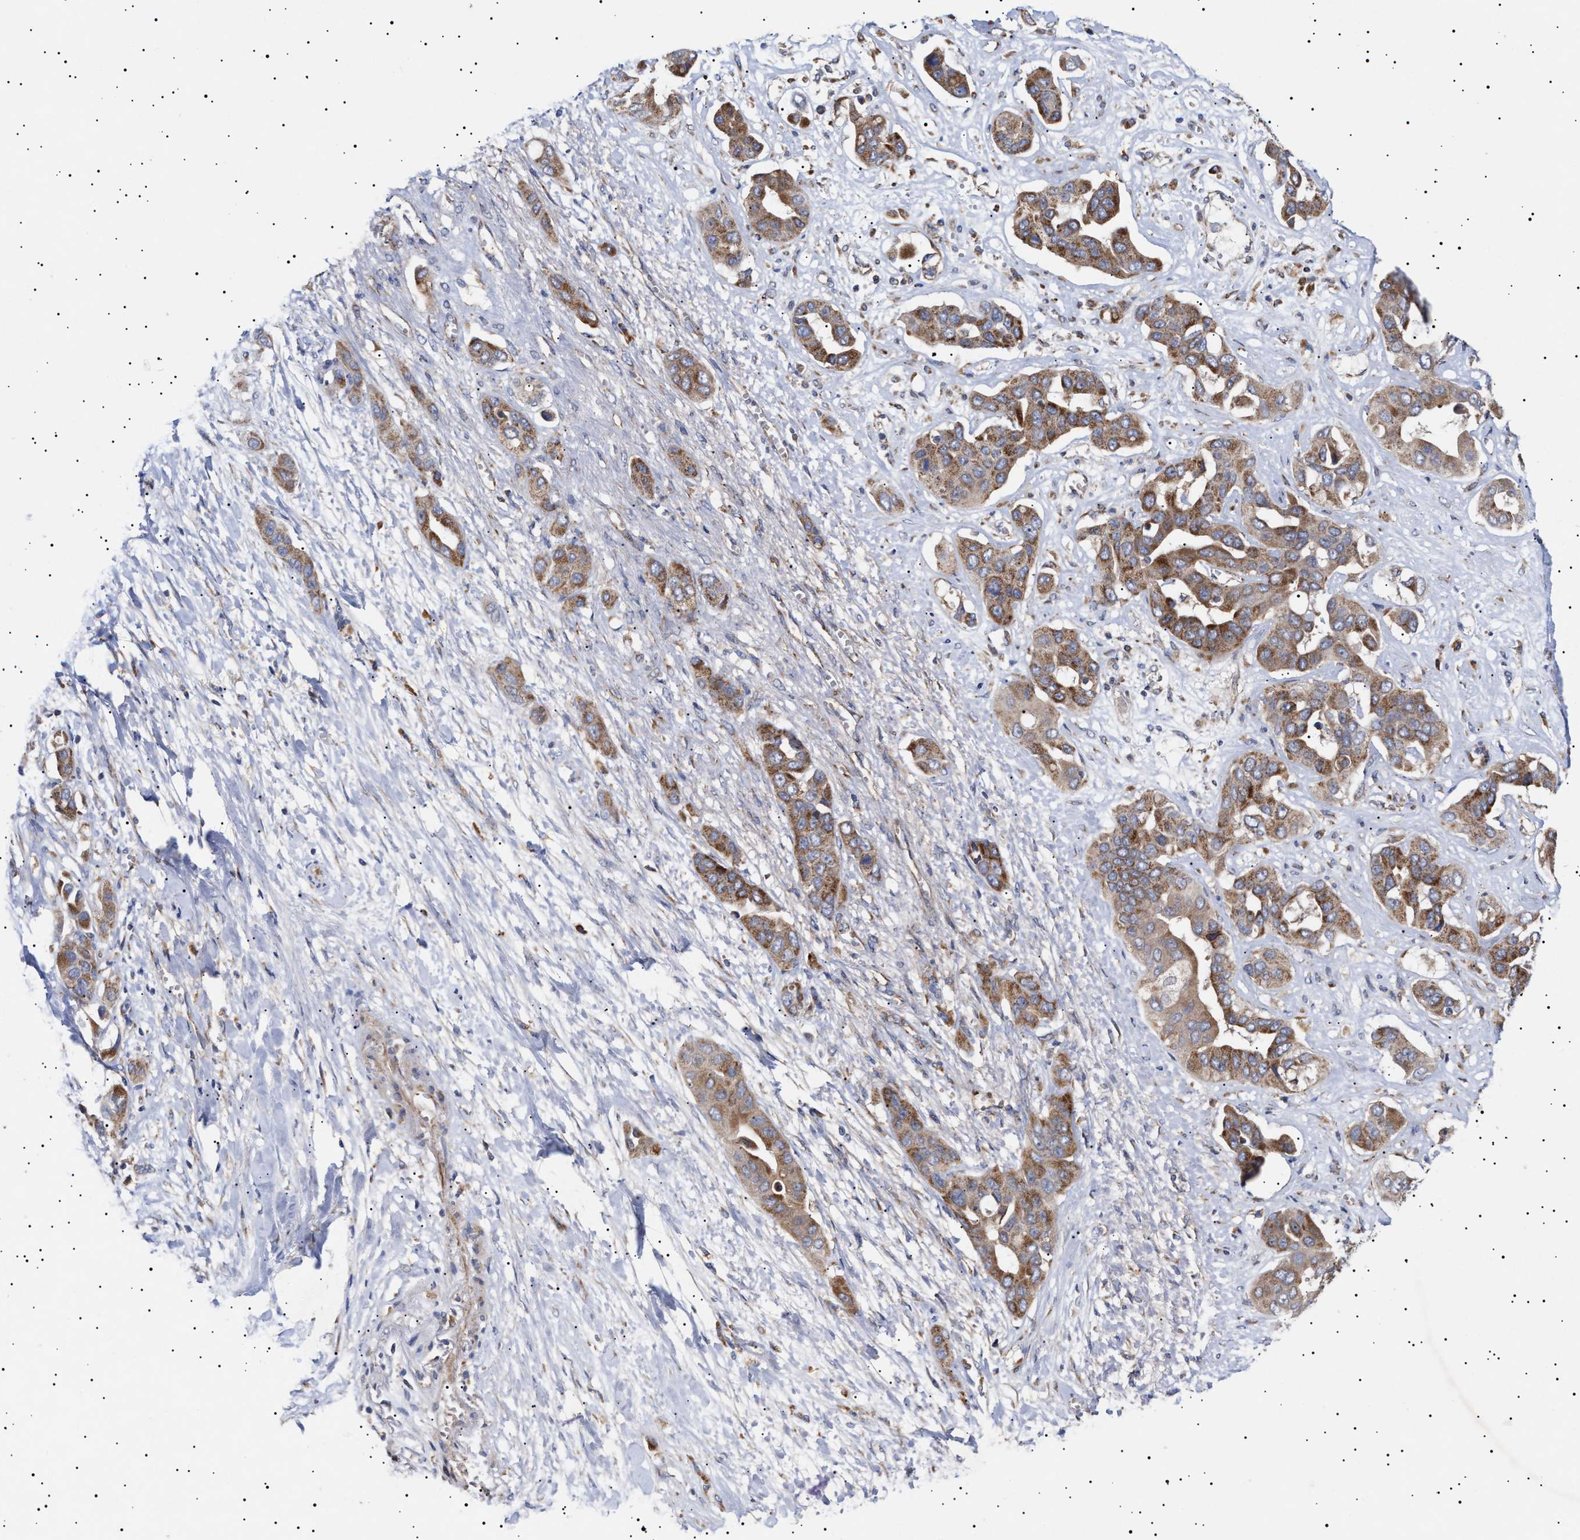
{"staining": {"intensity": "moderate", "quantity": ">75%", "location": "cytoplasmic/membranous"}, "tissue": "liver cancer", "cell_type": "Tumor cells", "image_type": "cancer", "snomed": [{"axis": "morphology", "description": "Cholangiocarcinoma"}, {"axis": "topography", "description": "Liver"}], "caption": "There is medium levels of moderate cytoplasmic/membranous staining in tumor cells of liver cholangiocarcinoma, as demonstrated by immunohistochemical staining (brown color).", "gene": "MRPL10", "patient": {"sex": "female", "age": 52}}